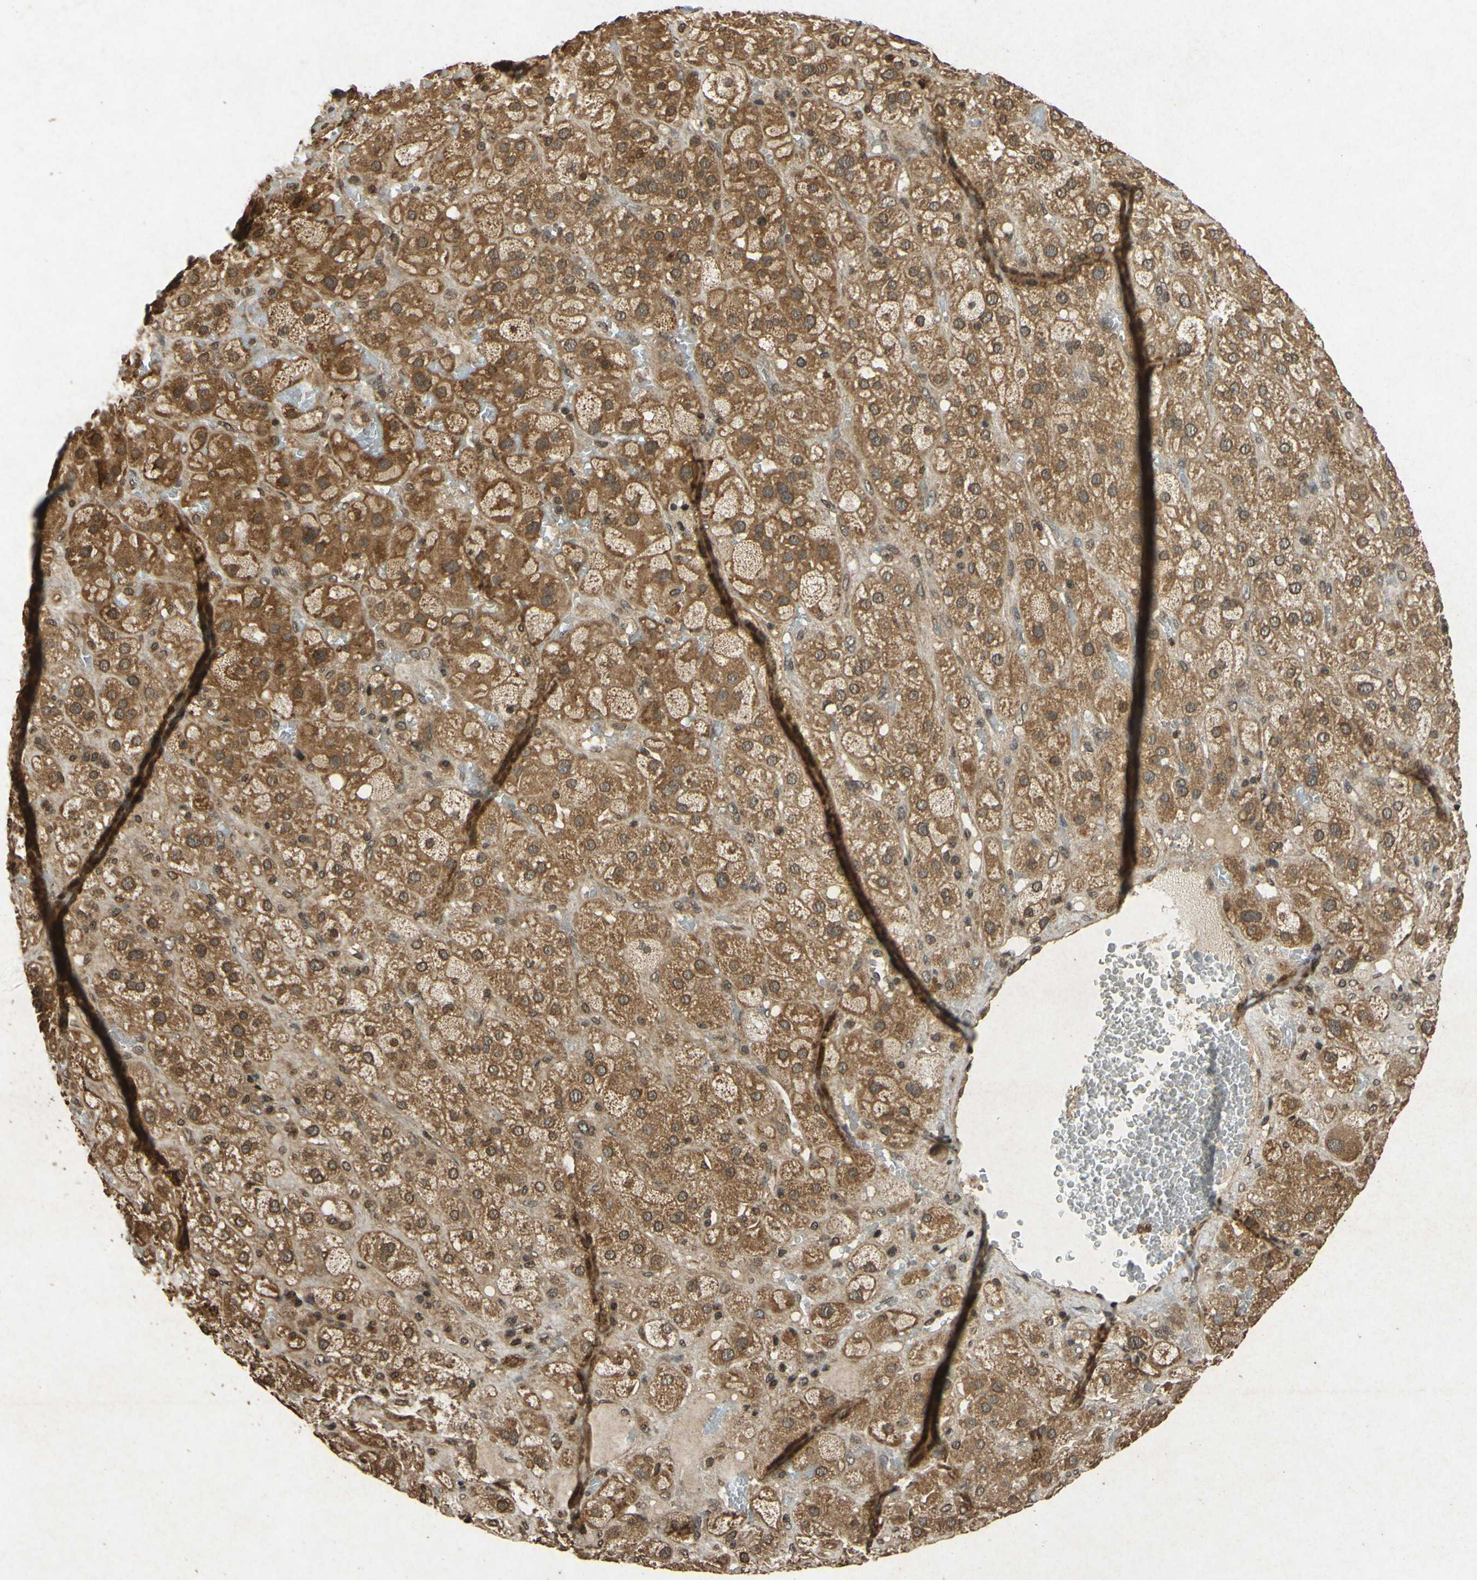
{"staining": {"intensity": "moderate", "quantity": ">75%", "location": "cytoplasmic/membranous"}, "tissue": "adrenal gland", "cell_type": "Glandular cells", "image_type": "normal", "snomed": [{"axis": "morphology", "description": "Normal tissue, NOS"}, {"axis": "topography", "description": "Adrenal gland"}], "caption": "Protein expression analysis of benign adrenal gland demonstrates moderate cytoplasmic/membranous expression in approximately >75% of glandular cells.", "gene": "ATP6V1H", "patient": {"sex": "female", "age": 47}}